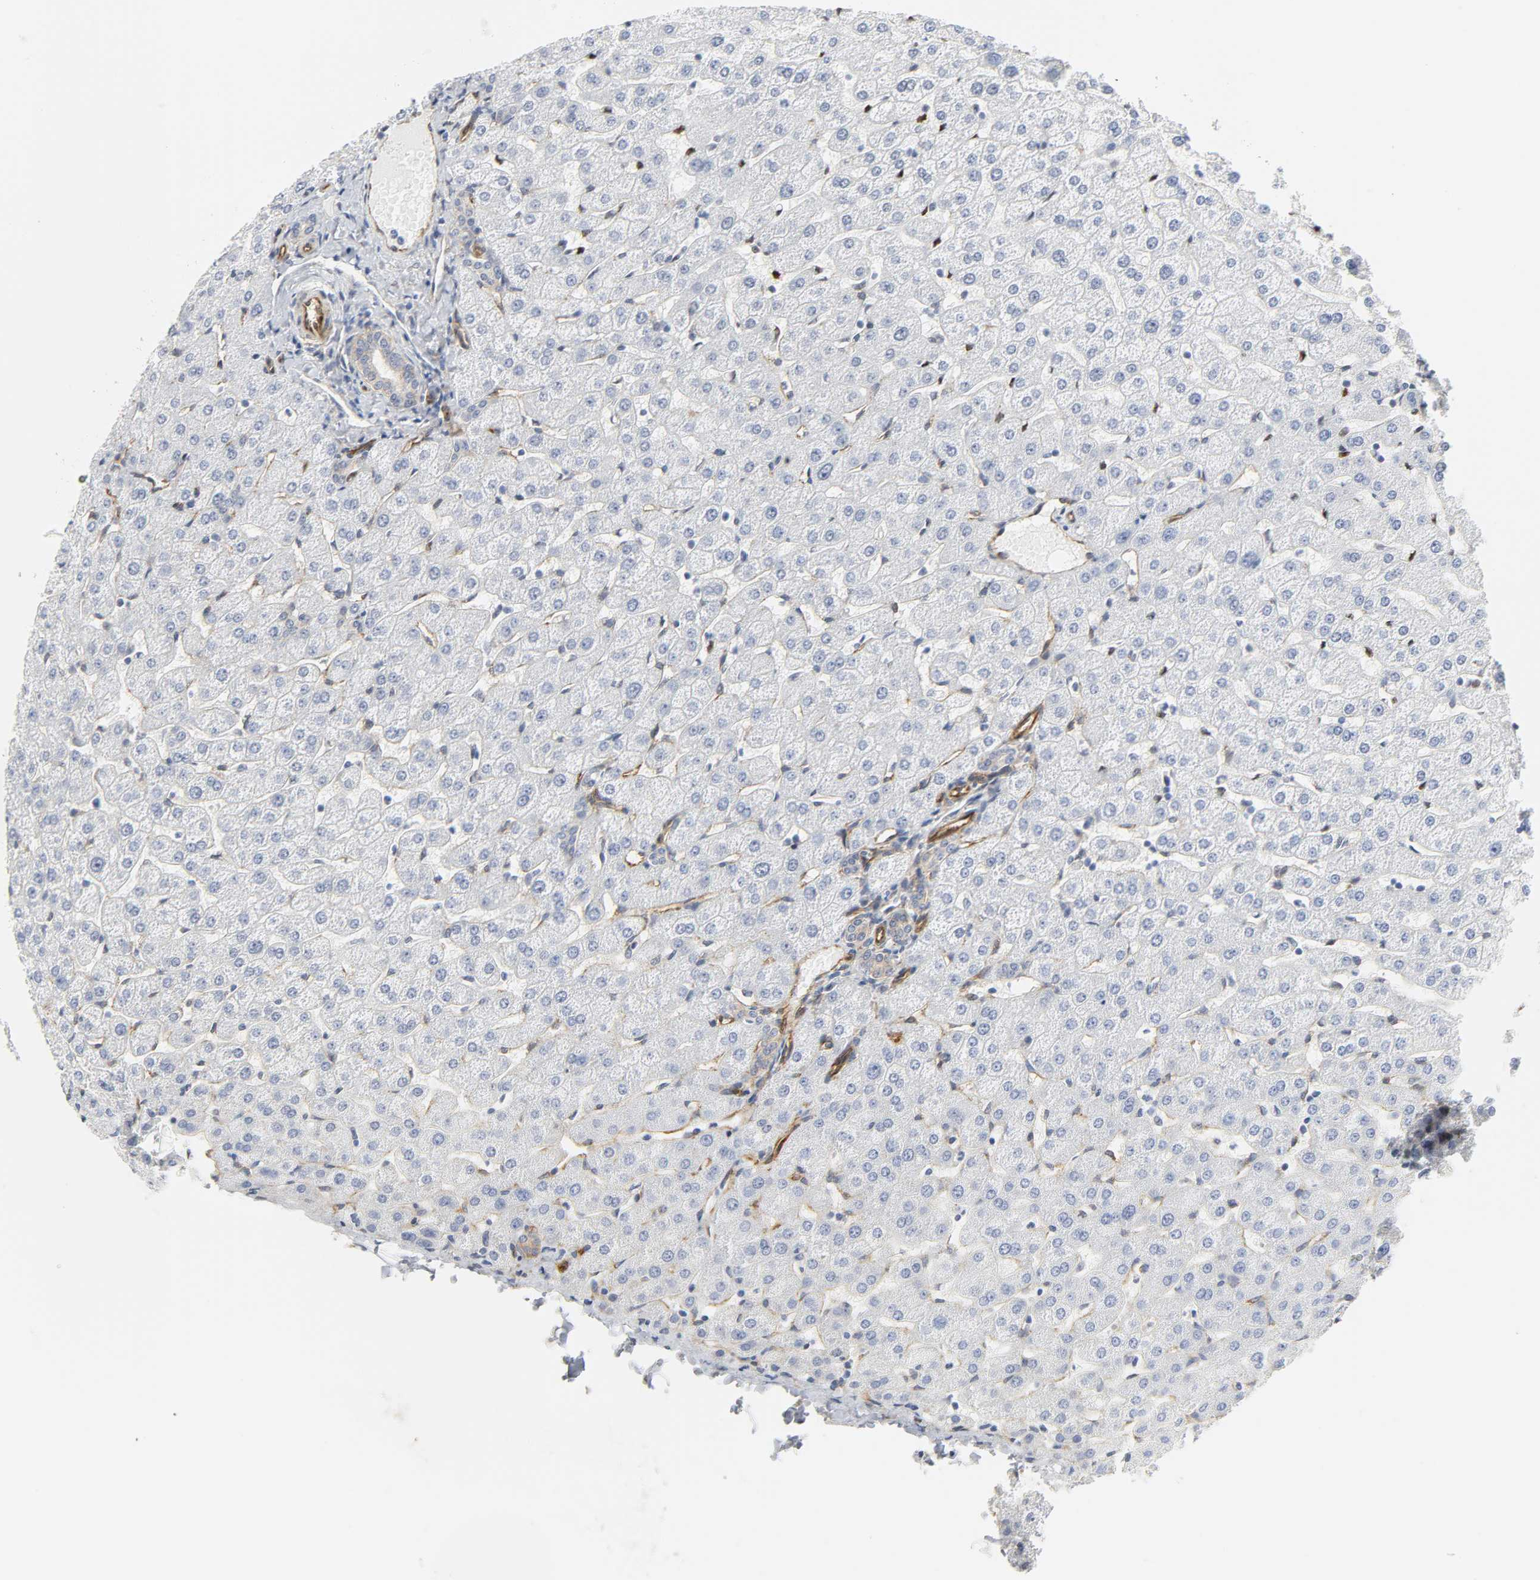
{"staining": {"intensity": "weak", "quantity": ">75%", "location": "cytoplasmic/membranous"}, "tissue": "liver", "cell_type": "Cholangiocytes", "image_type": "normal", "snomed": [{"axis": "morphology", "description": "Normal tissue, NOS"}, {"axis": "morphology", "description": "Fibrosis, NOS"}, {"axis": "topography", "description": "Liver"}], "caption": "Immunohistochemical staining of normal human liver demonstrates >75% levels of weak cytoplasmic/membranous protein expression in approximately >75% of cholangiocytes. Nuclei are stained in blue.", "gene": "DOCK1", "patient": {"sex": "female", "age": 29}}